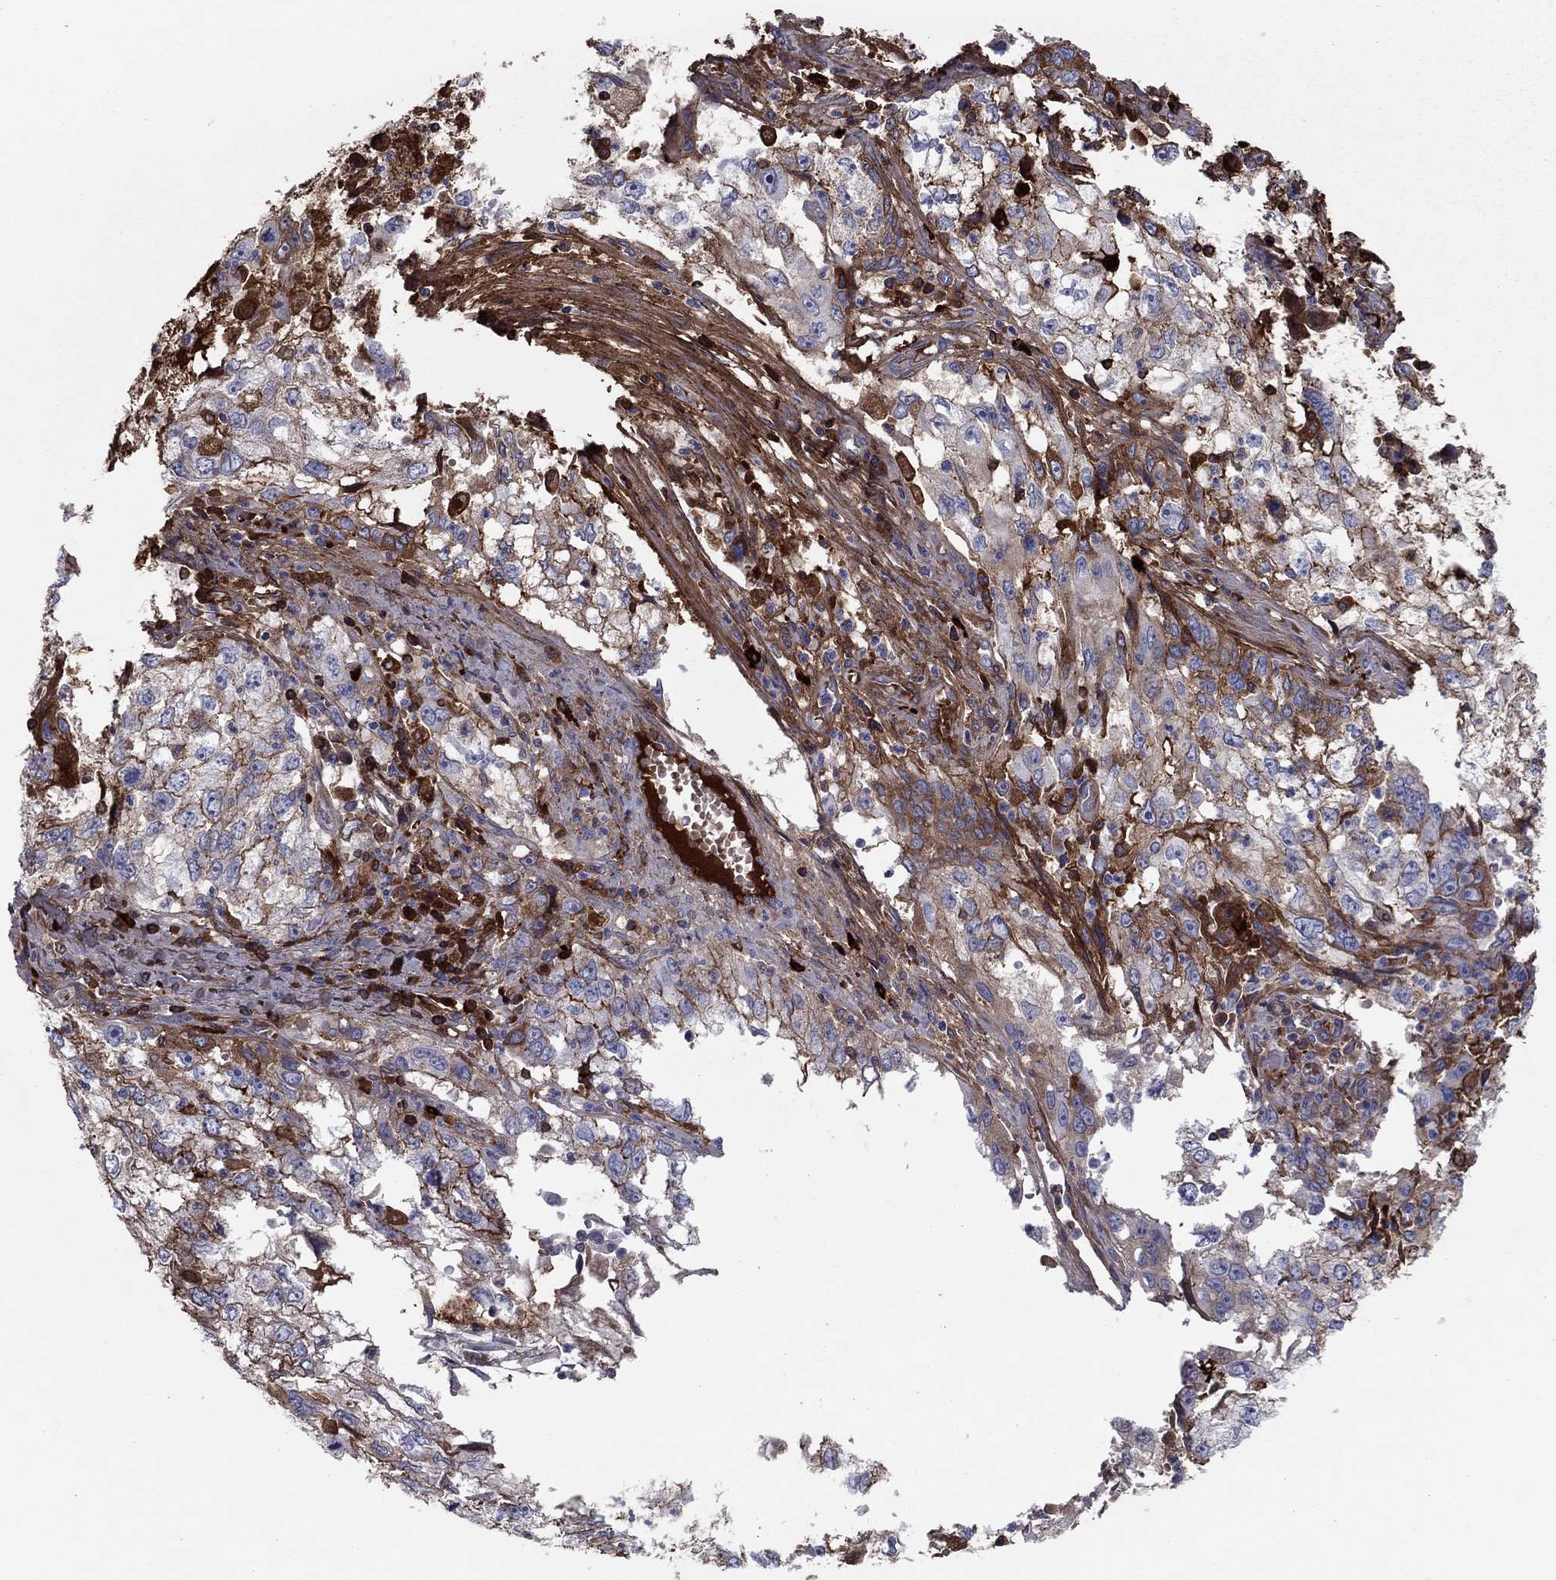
{"staining": {"intensity": "moderate", "quantity": "<25%", "location": "cytoplasmic/membranous"}, "tissue": "cervical cancer", "cell_type": "Tumor cells", "image_type": "cancer", "snomed": [{"axis": "morphology", "description": "Squamous cell carcinoma, NOS"}, {"axis": "topography", "description": "Cervix"}], "caption": "This histopathology image exhibits immunohistochemistry staining of human cervical squamous cell carcinoma, with low moderate cytoplasmic/membranous expression in approximately <25% of tumor cells.", "gene": "HPX", "patient": {"sex": "female", "age": 36}}